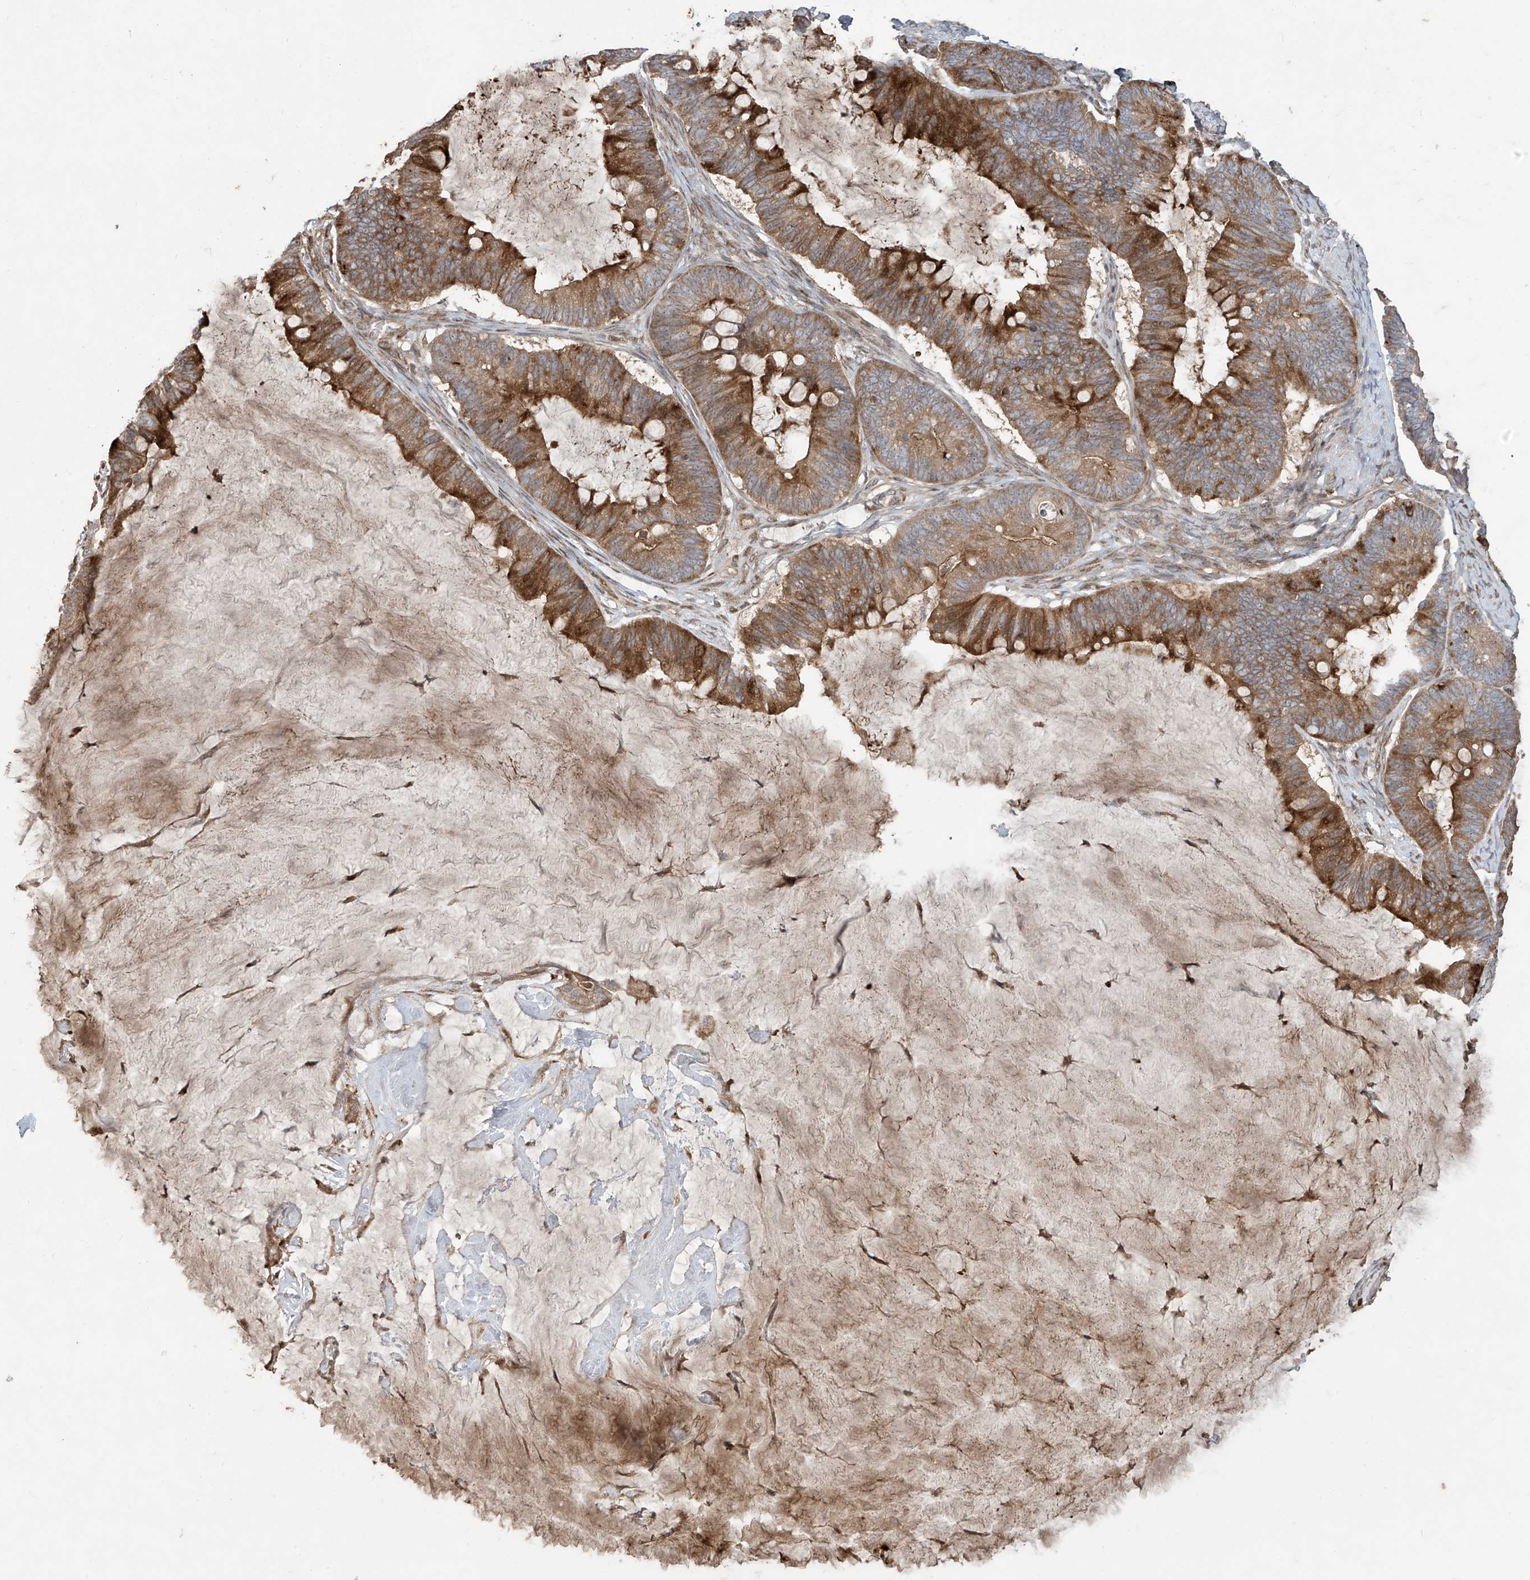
{"staining": {"intensity": "moderate", "quantity": ">75%", "location": "cytoplasmic/membranous"}, "tissue": "ovarian cancer", "cell_type": "Tumor cells", "image_type": "cancer", "snomed": [{"axis": "morphology", "description": "Cystadenocarcinoma, mucinous, NOS"}, {"axis": "topography", "description": "Ovary"}], "caption": "A histopathology image of human ovarian cancer stained for a protein shows moderate cytoplasmic/membranous brown staining in tumor cells. (DAB (3,3'-diaminobenzidine) = brown stain, brightfield microscopy at high magnification).", "gene": "ABTB1", "patient": {"sex": "female", "age": 61}}